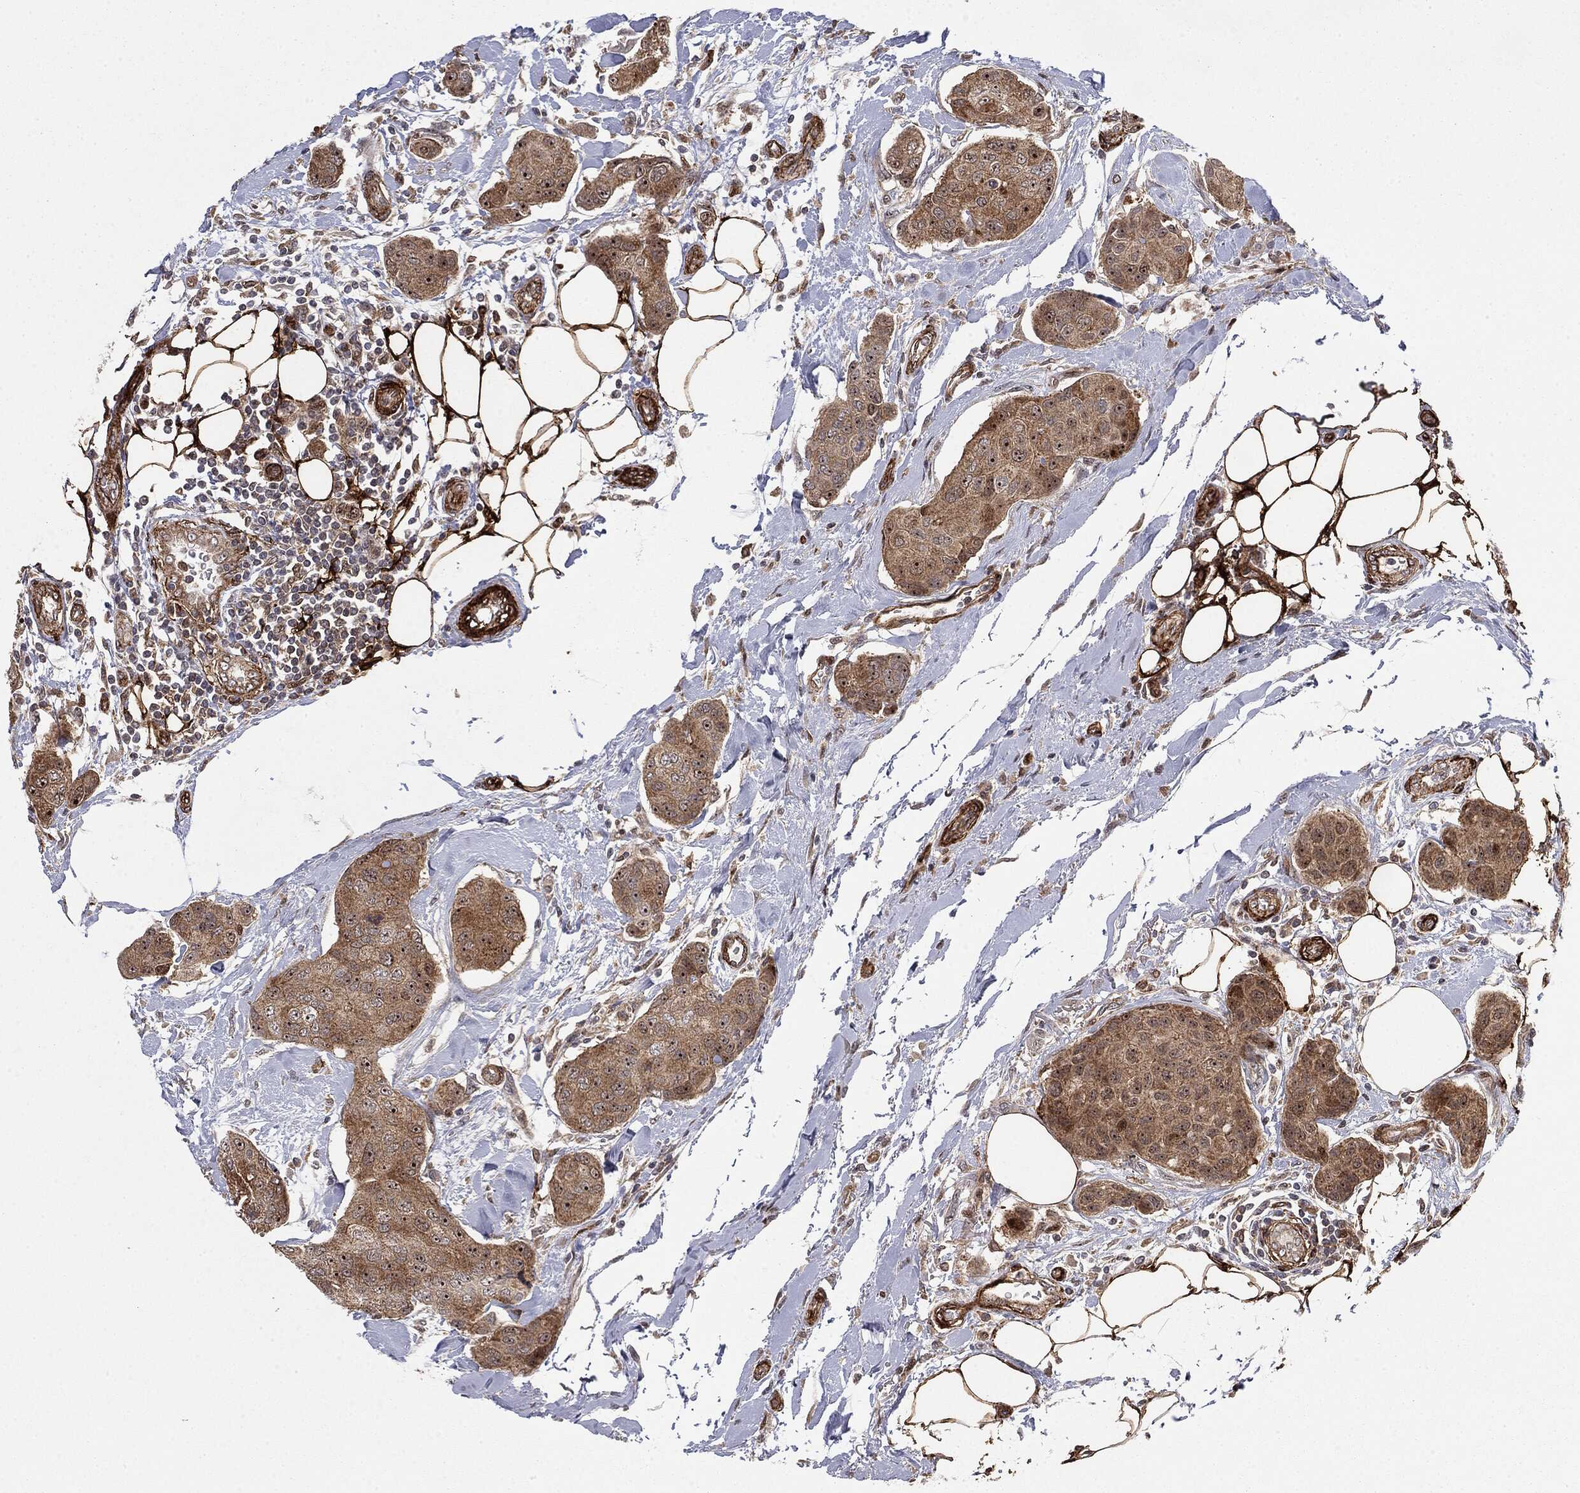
{"staining": {"intensity": "moderate", "quantity": ">75%", "location": "cytoplasmic/membranous,nuclear"}, "tissue": "breast cancer", "cell_type": "Tumor cells", "image_type": "cancer", "snomed": [{"axis": "morphology", "description": "Duct carcinoma"}, {"axis": "topography", "description": "Breast"}, {"axis": "topography", "description": "Lymph node"}], "caption": "An image of human breast cancer stained for a protein demonstrates moderate cytoplasmic/membranous and nuclear brown staining in tumor cells. (IHC, brightfield microscopy, high magnification).", "gene": "PTEN", "patient": {"sex": "female", "age": 80}}